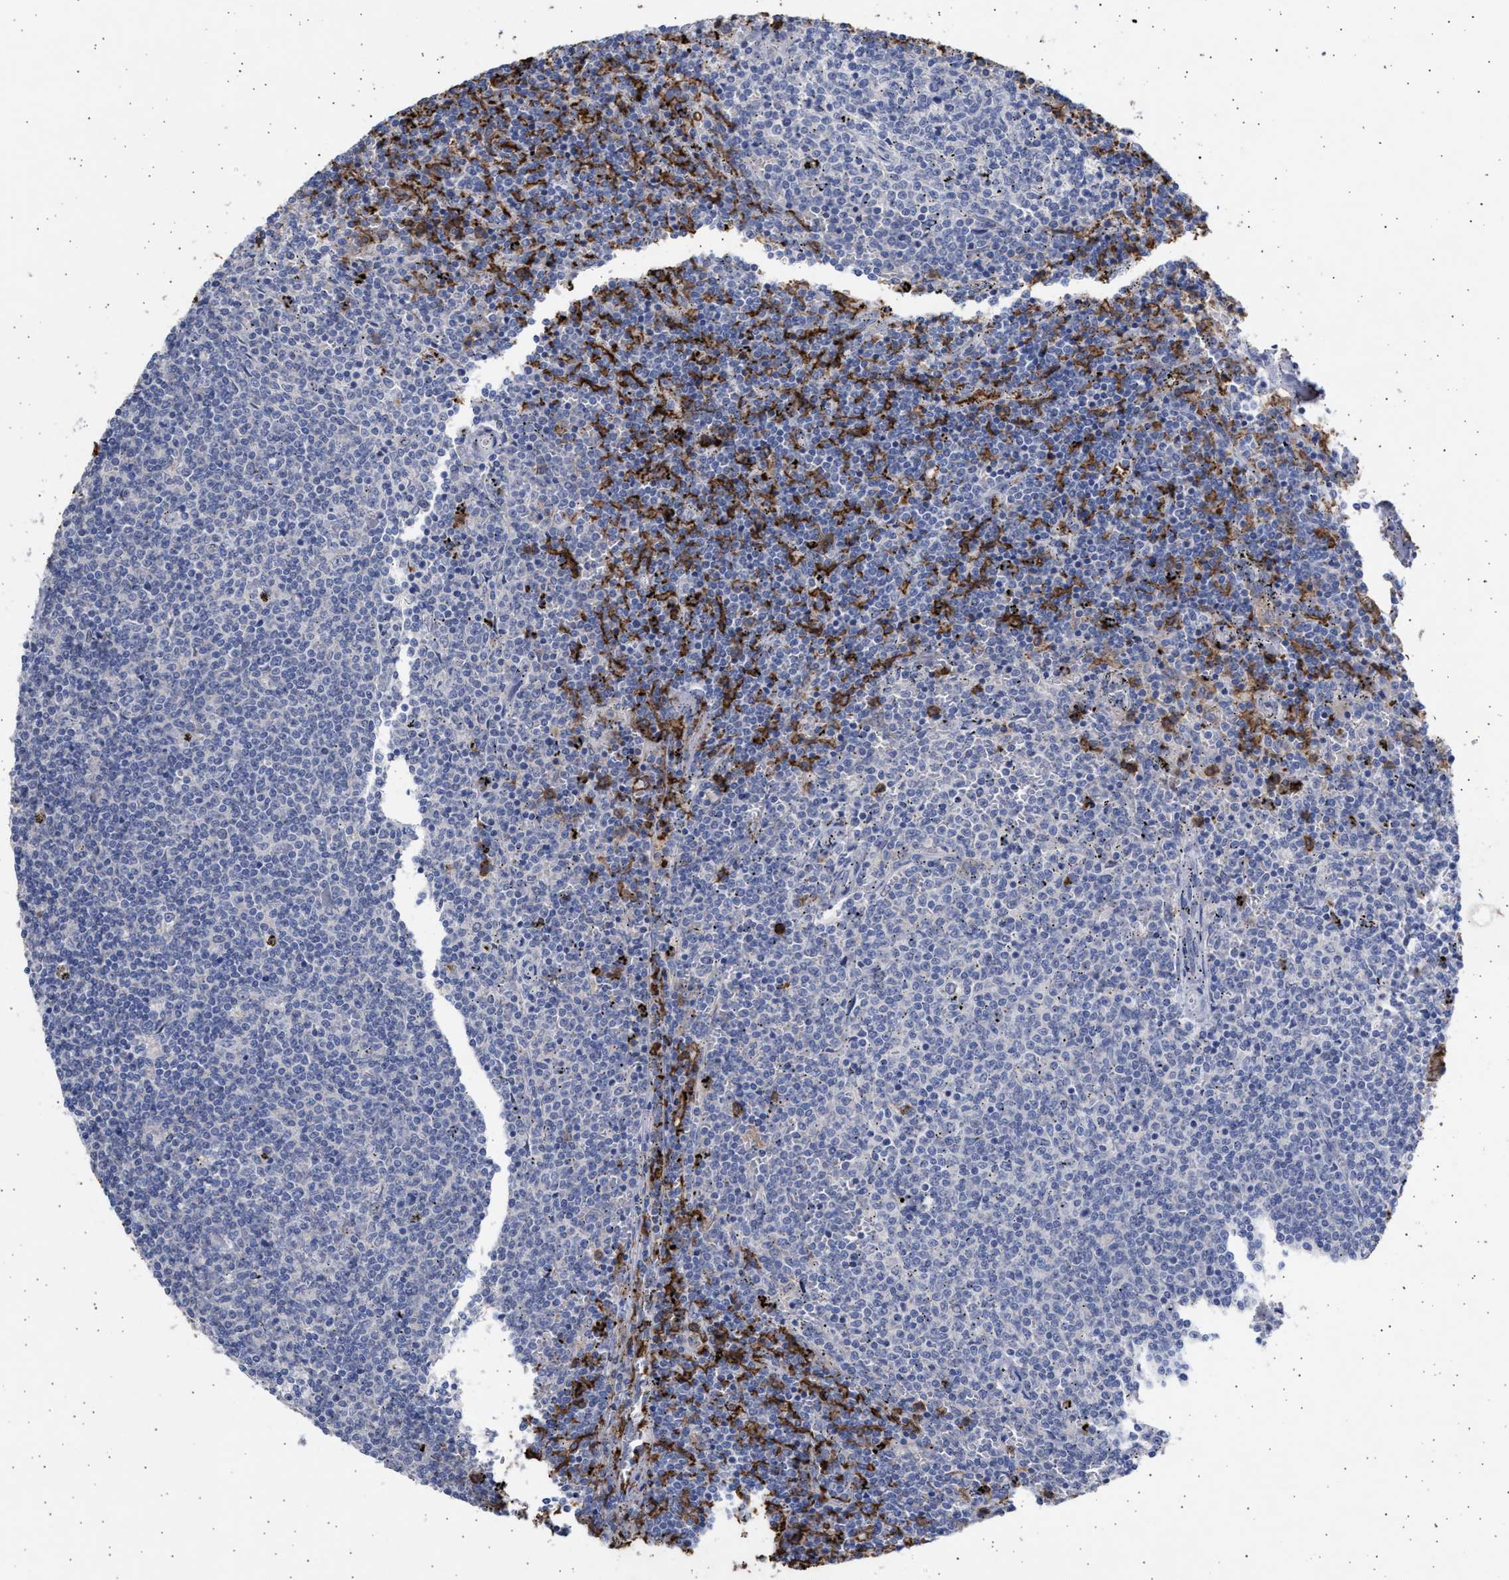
{"staining": {"intensity": "negative", "quantity": "none", "location": "none"}, "tissue": "lymphoma", "cell_type": "Tumor cells", "image_type": "cancer", "snomed": [{"axis": "morphology", "description": "Malignant lymphoma, non-Hodgkin's type, Low grade"}, {"axis": "topography", "description": "Spleen"}], "caption": "Protein analysis of lymphoma demonstrates no significant expression in tumor cells.", "gene": "FCER1A", "patient": {"sex": "female", "age": 50}}